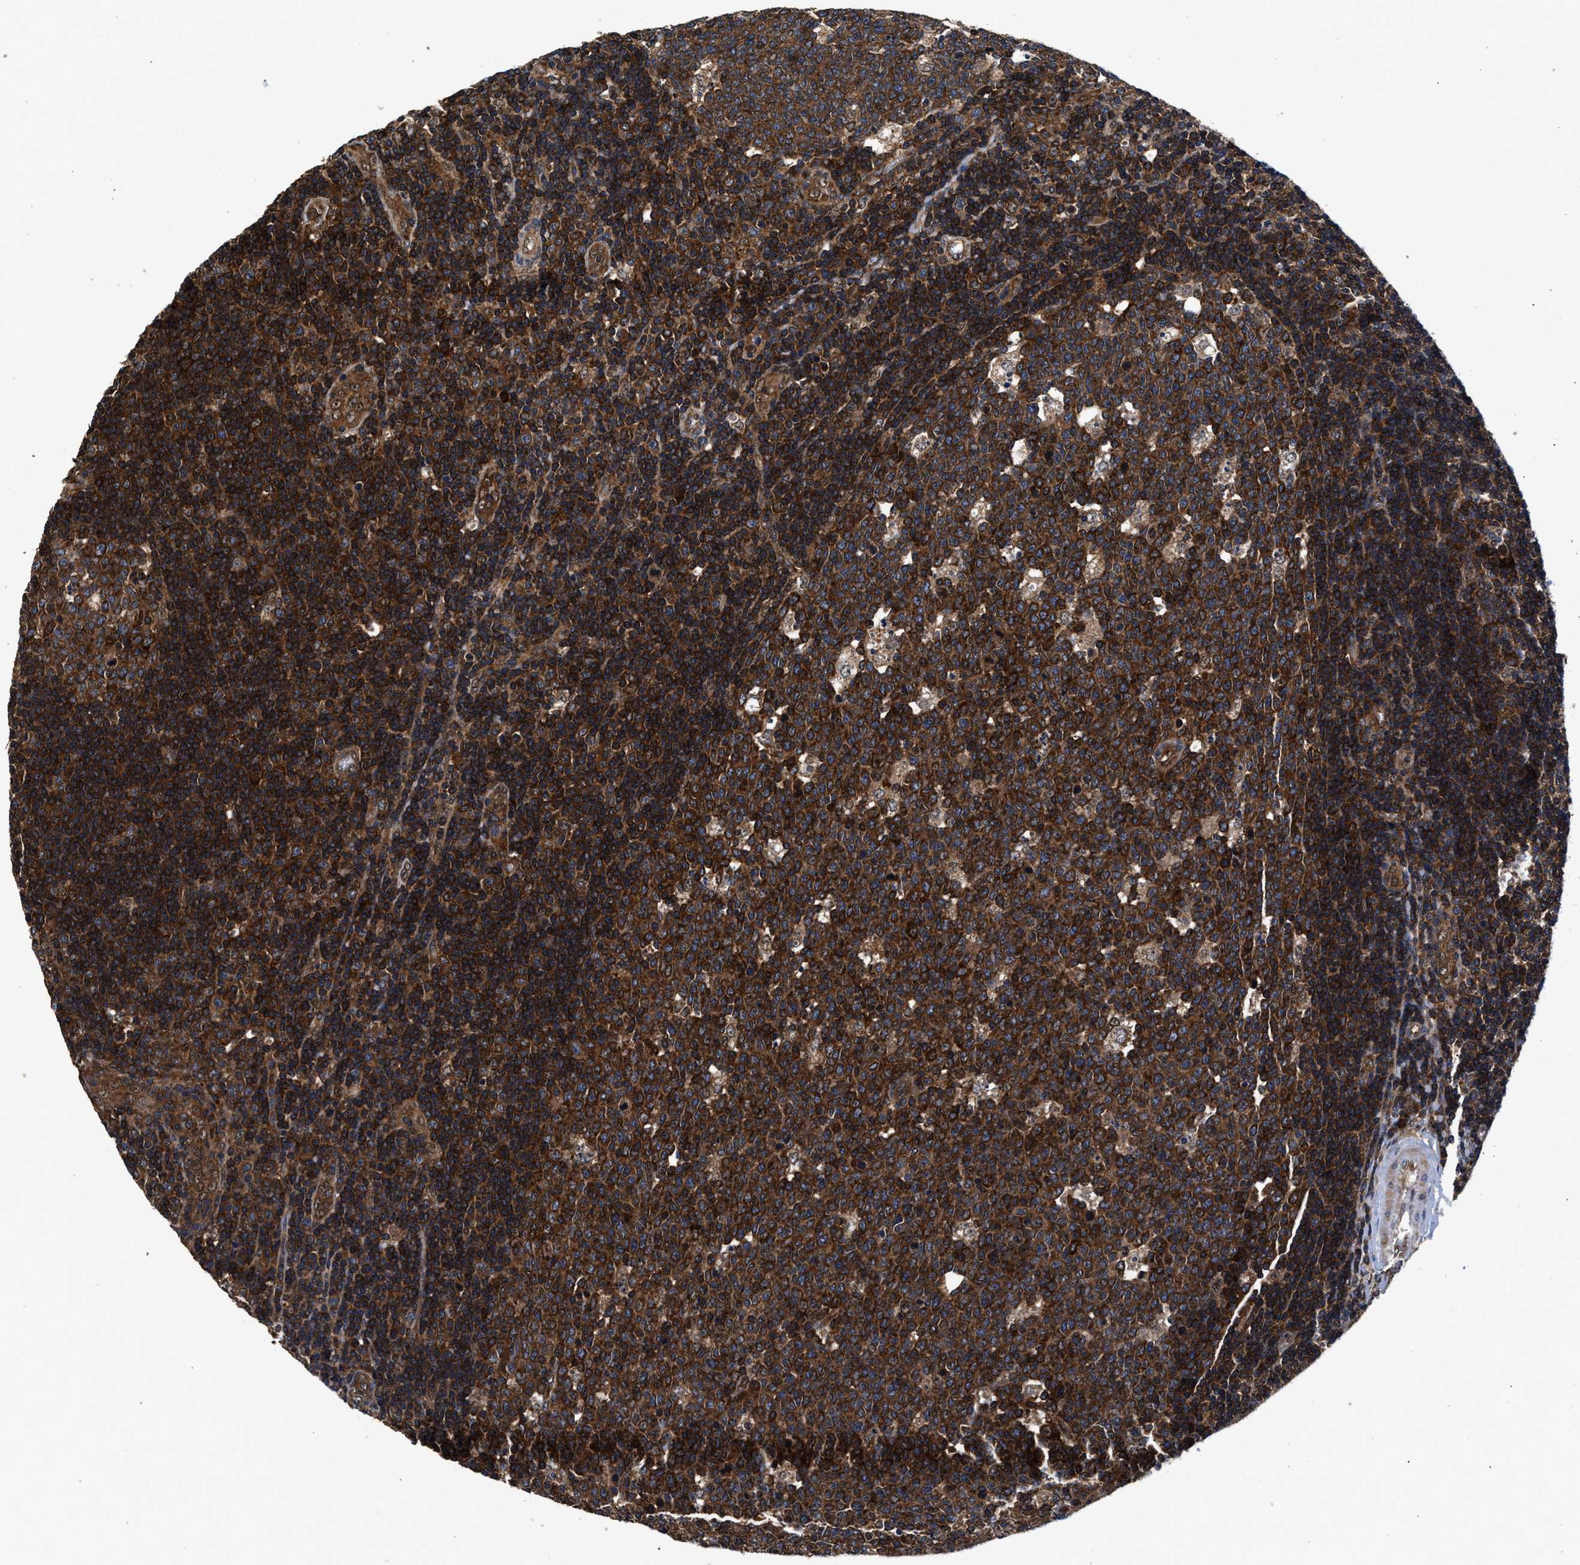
{"staining": {"intensity": "strong", "quantity": ">75%", "location": "cytoplasmic/membranous"}, "tissue": "lymph node", "cell_type": "Germinal center cells", "image_type": "normal", "snomed": [{"axis": "morphology", "description": "Normal tissue, NOS"}, {"axis": "topography", "description": "Lymph node"}, {"axis": "topography", "description": "Salivary gland"}], "caption": "IHC (DAB (3,3'-diaminobenzidine)) staining of benign human lymph node exhibits strong cytoplasmic/membranous protein positivity in about >75% of germinal center cells. (Brightfield microscopy of DAB IHC at high magnification).", "gene": "NFKB2", "patient": {"sex": "male", "age": 8}}